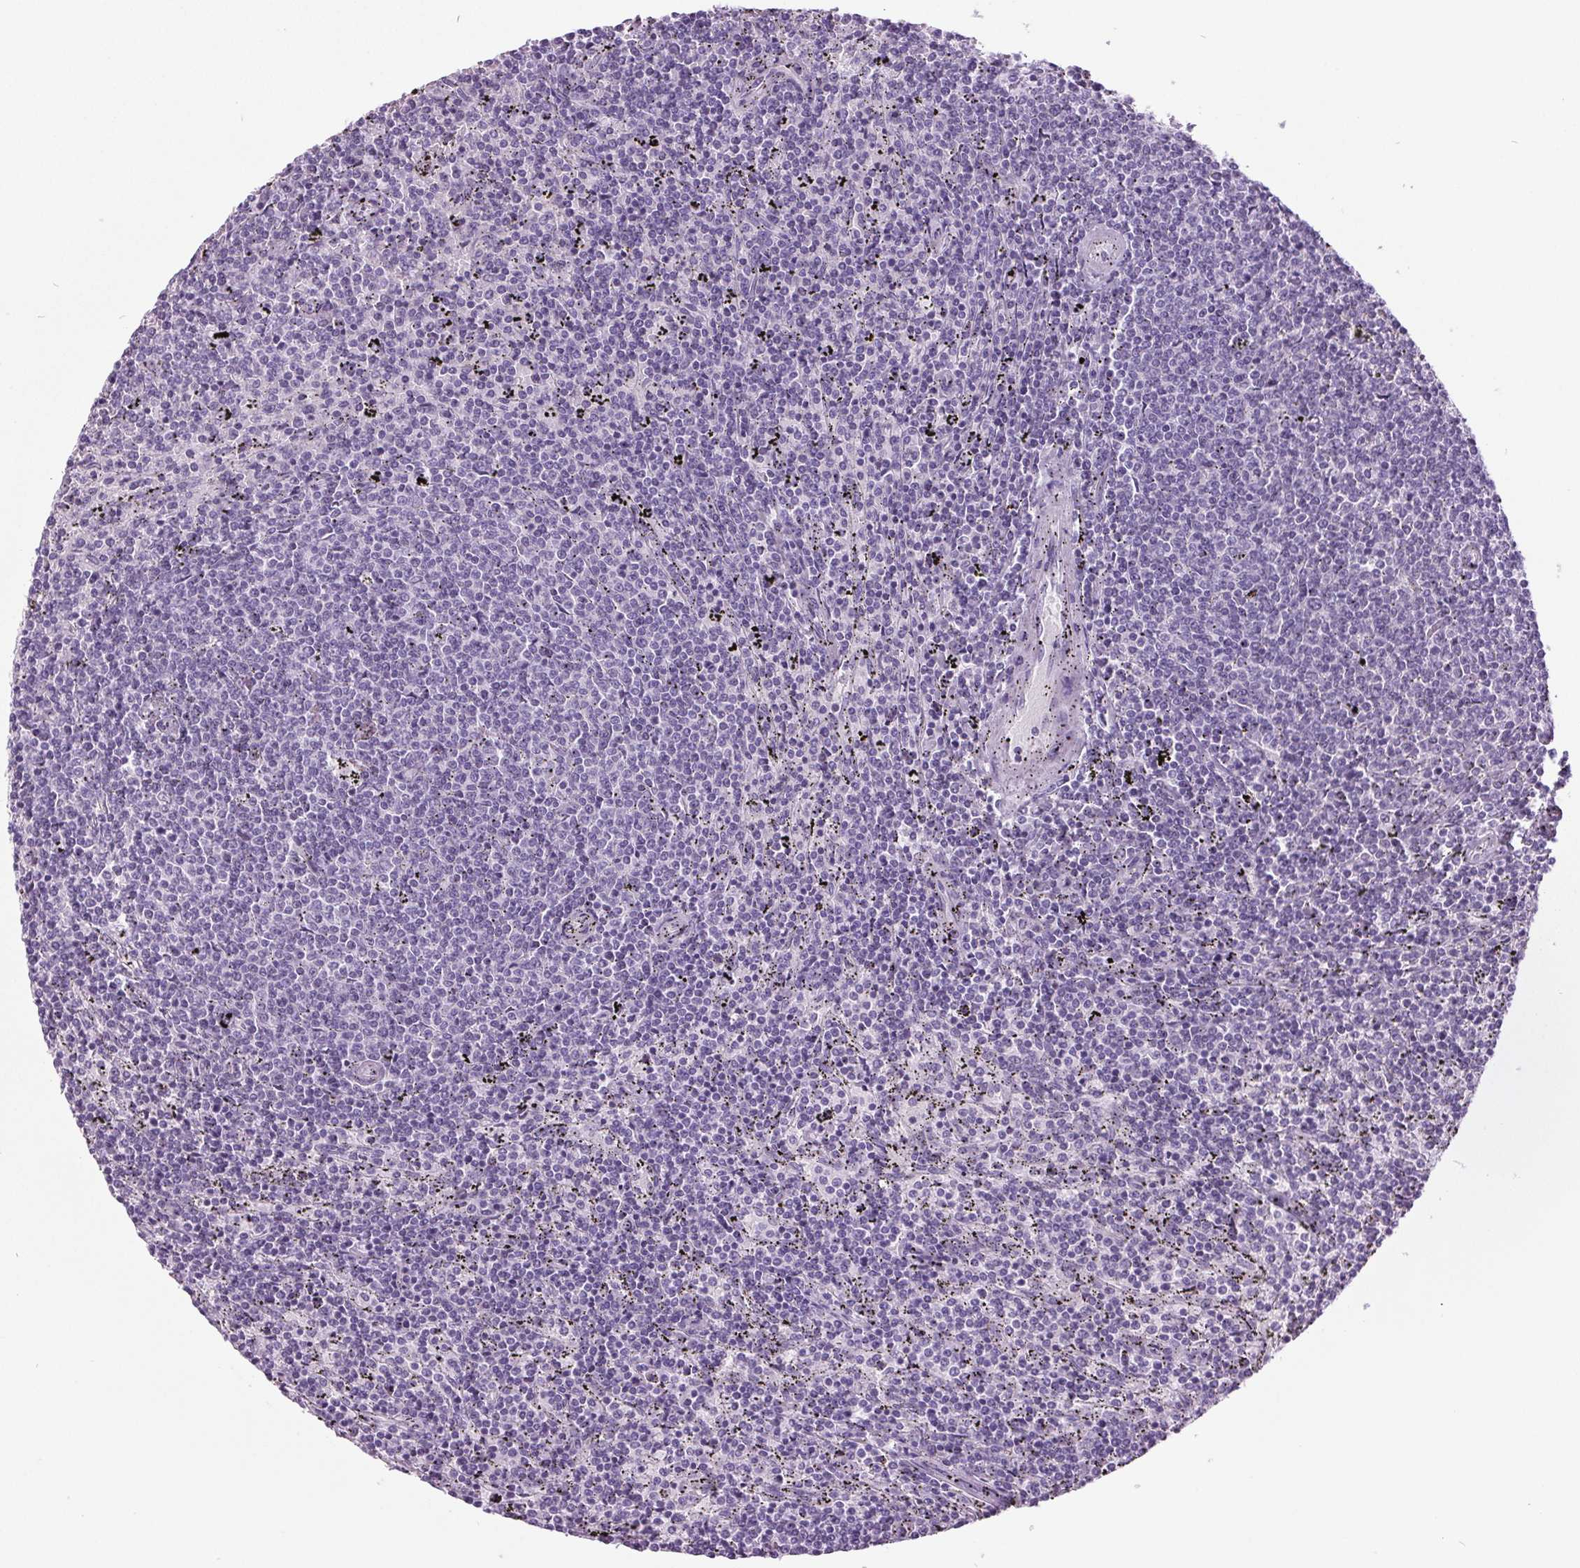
{"staining": {"intensity": "negative", "quantity": "none", "location": "none"}, "tissue": "lymphoma", "cell_type": "Tumor cells", "image_type": "cancer", "snomed": [{"axis": "morphology", "description": "Malignant lymphoma, non-Hodgkin's type, Low grade"}, {"axis": "topography", "description": "Spleen"}], "caption": "Immunohistochemistry (IHC) micrograph of human low-grade malignant lymphoma, non-Hodgkin's type stained for a protein (brown), which exhibits no positivity in tumor cells. Brightfield microscopy of immunohistochemistry (IHC) stained with DAB (3,3'-diaminobenzidine) (brown) and hematoxylin (blue), captured at high magnification.", "gene": "ODAD2", "patient": {"sex": "female", "age": 50}}